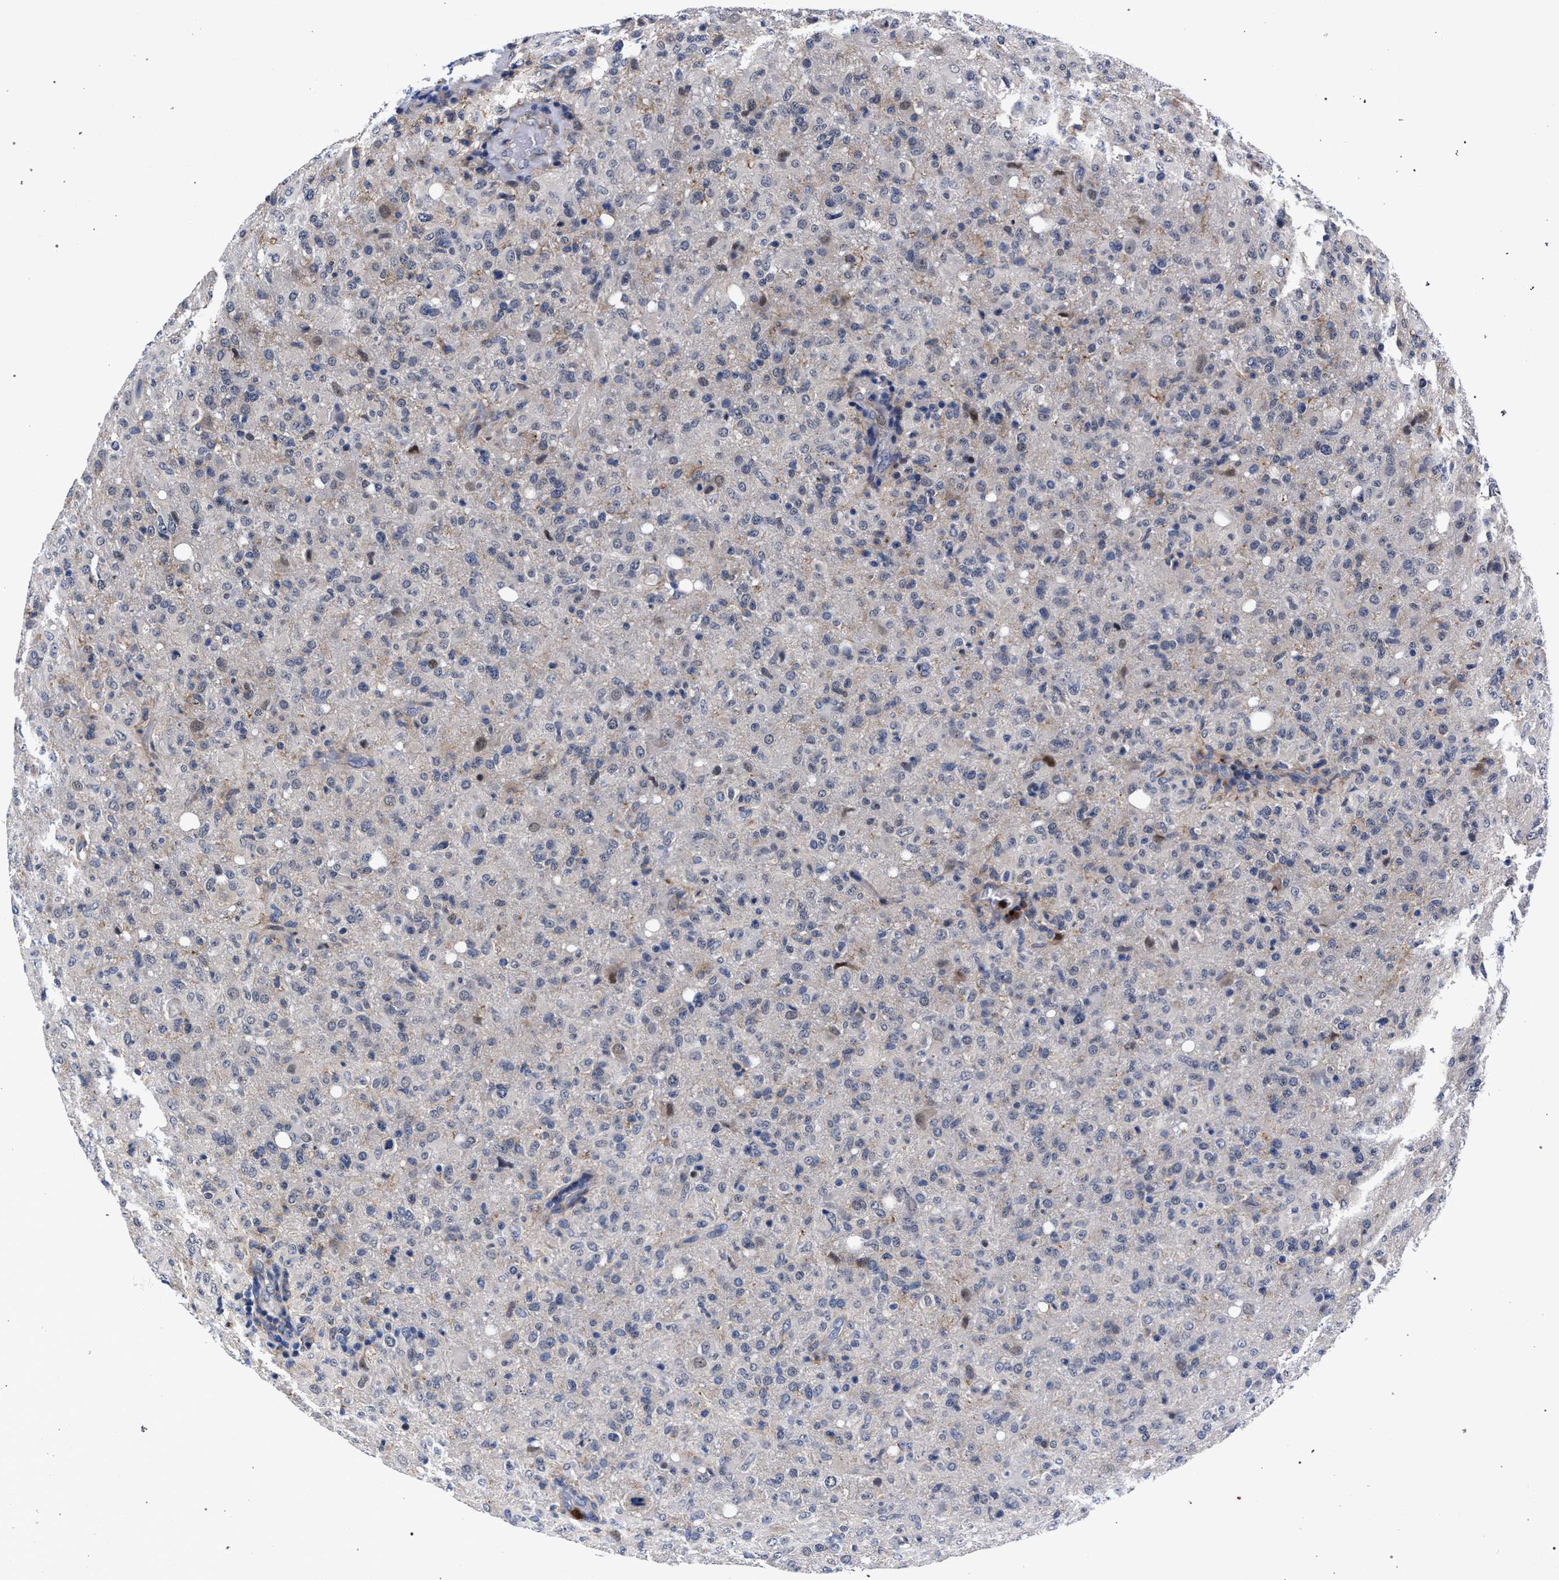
{"staining": {"intensity": "negative", "quantity": "none", "location": "none"}, "tissue": "glioma", "cell_type": "Tumor cells", "image_type": "cancer", "snomed": [{"axis": "morphology", "description": "Glioma, malignant, High grade"}, {"axis": "topography", "description": "Brain"}], "caption": "This is an IHC photomicrograph of high-grade glioma (malignant). There is no expression in tumor cells.", "gene": "ZNF462", "patient": {"sex": "female", "age": 57}}